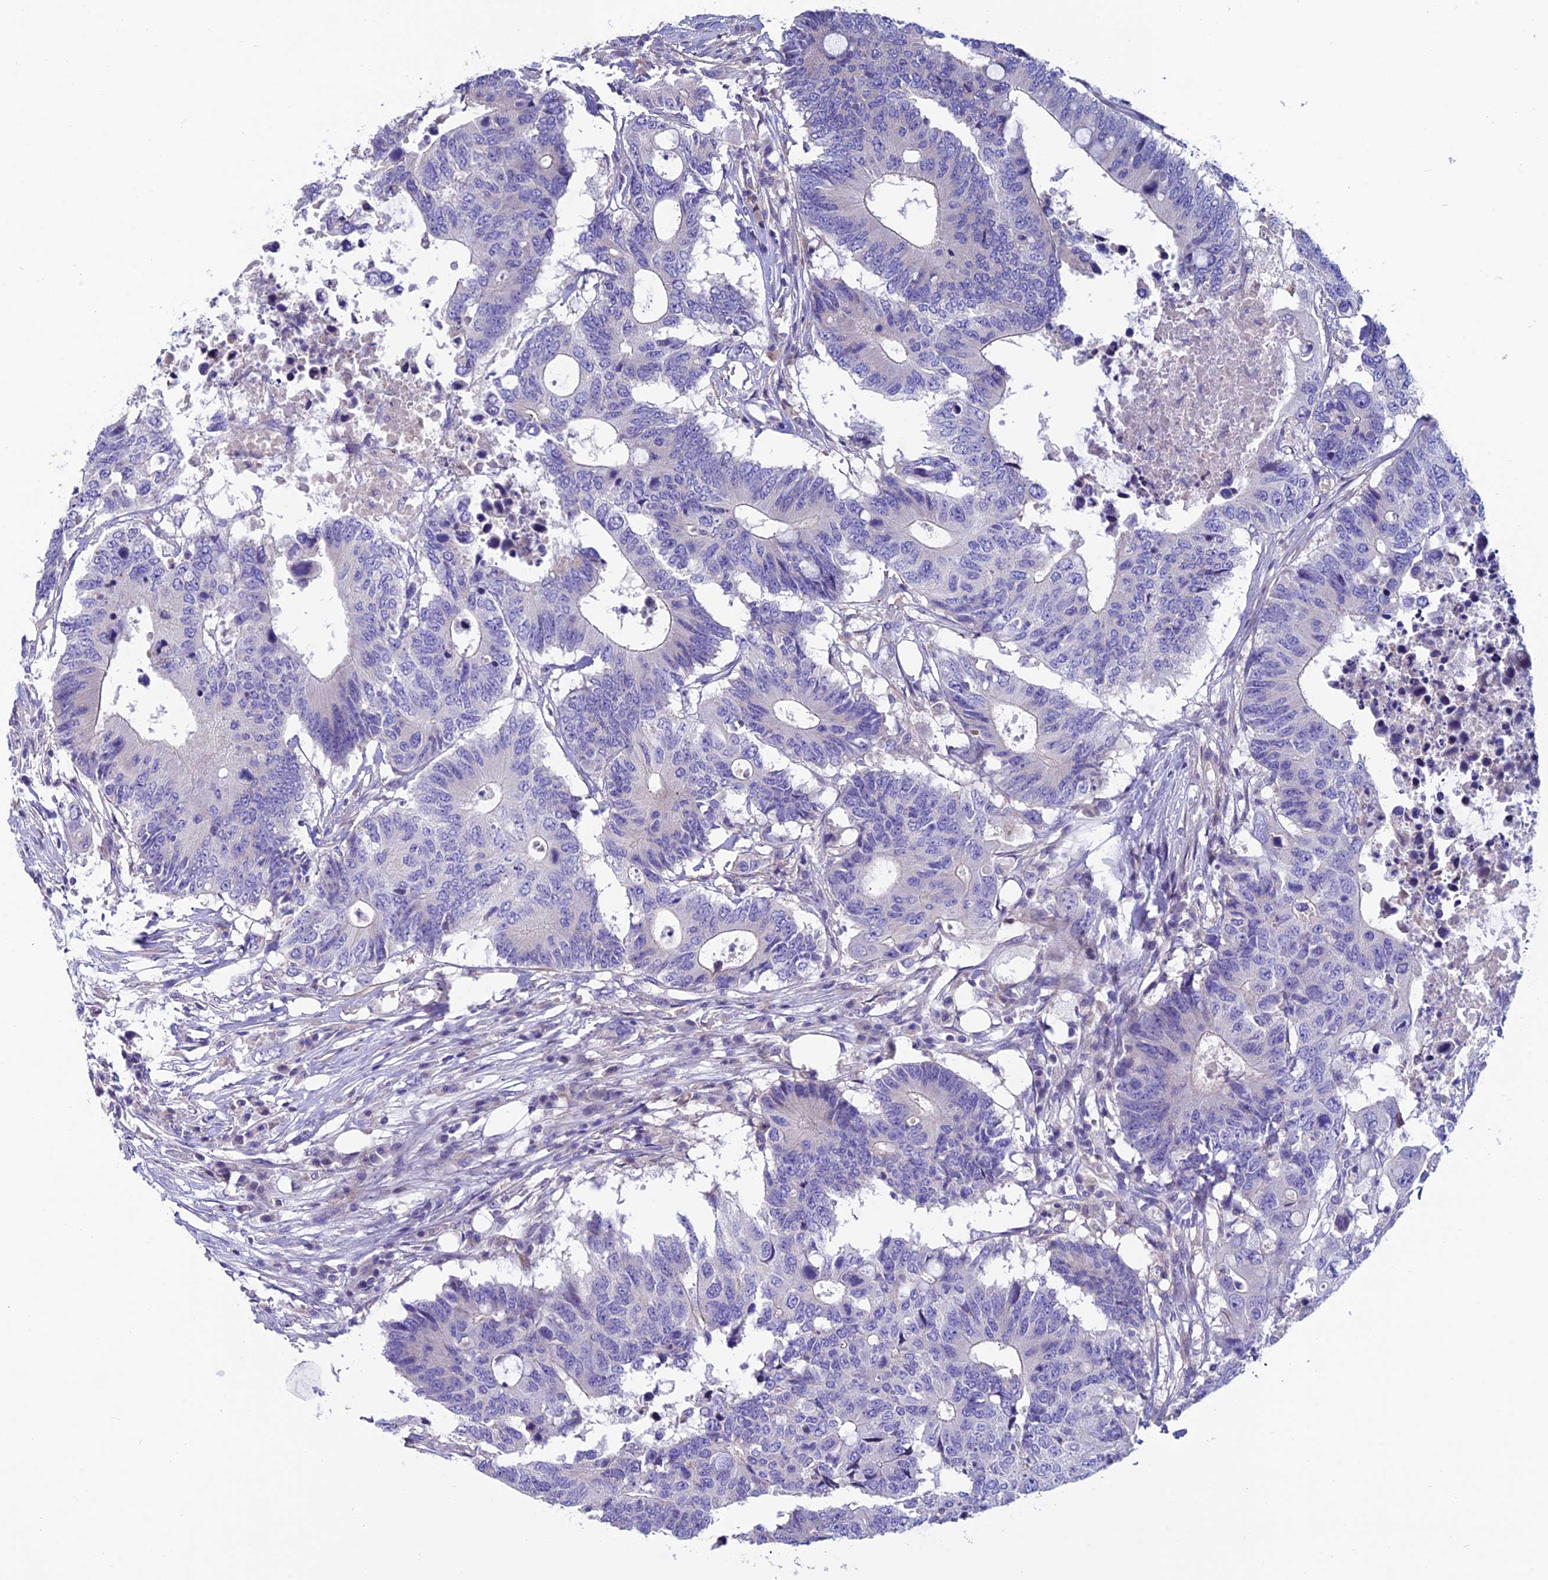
{"staining": {"intensity": "negative", "quantity": "none", "location": "none"}, "tissue": "colorectal cancer", "cell_type": "Tumor cells", "image_type": "cancer", "snomed": [{"axis": "morphology", "description": "Adenocarcinoma, NOS"}, {"axis": "topography", "description": "Colon"}], "caption": "The micrograph demonstrates no staining of tumor cells in colorectal cancer.", "gene": "FAM178B", "patient": {"sex": "male", "age": 71}}